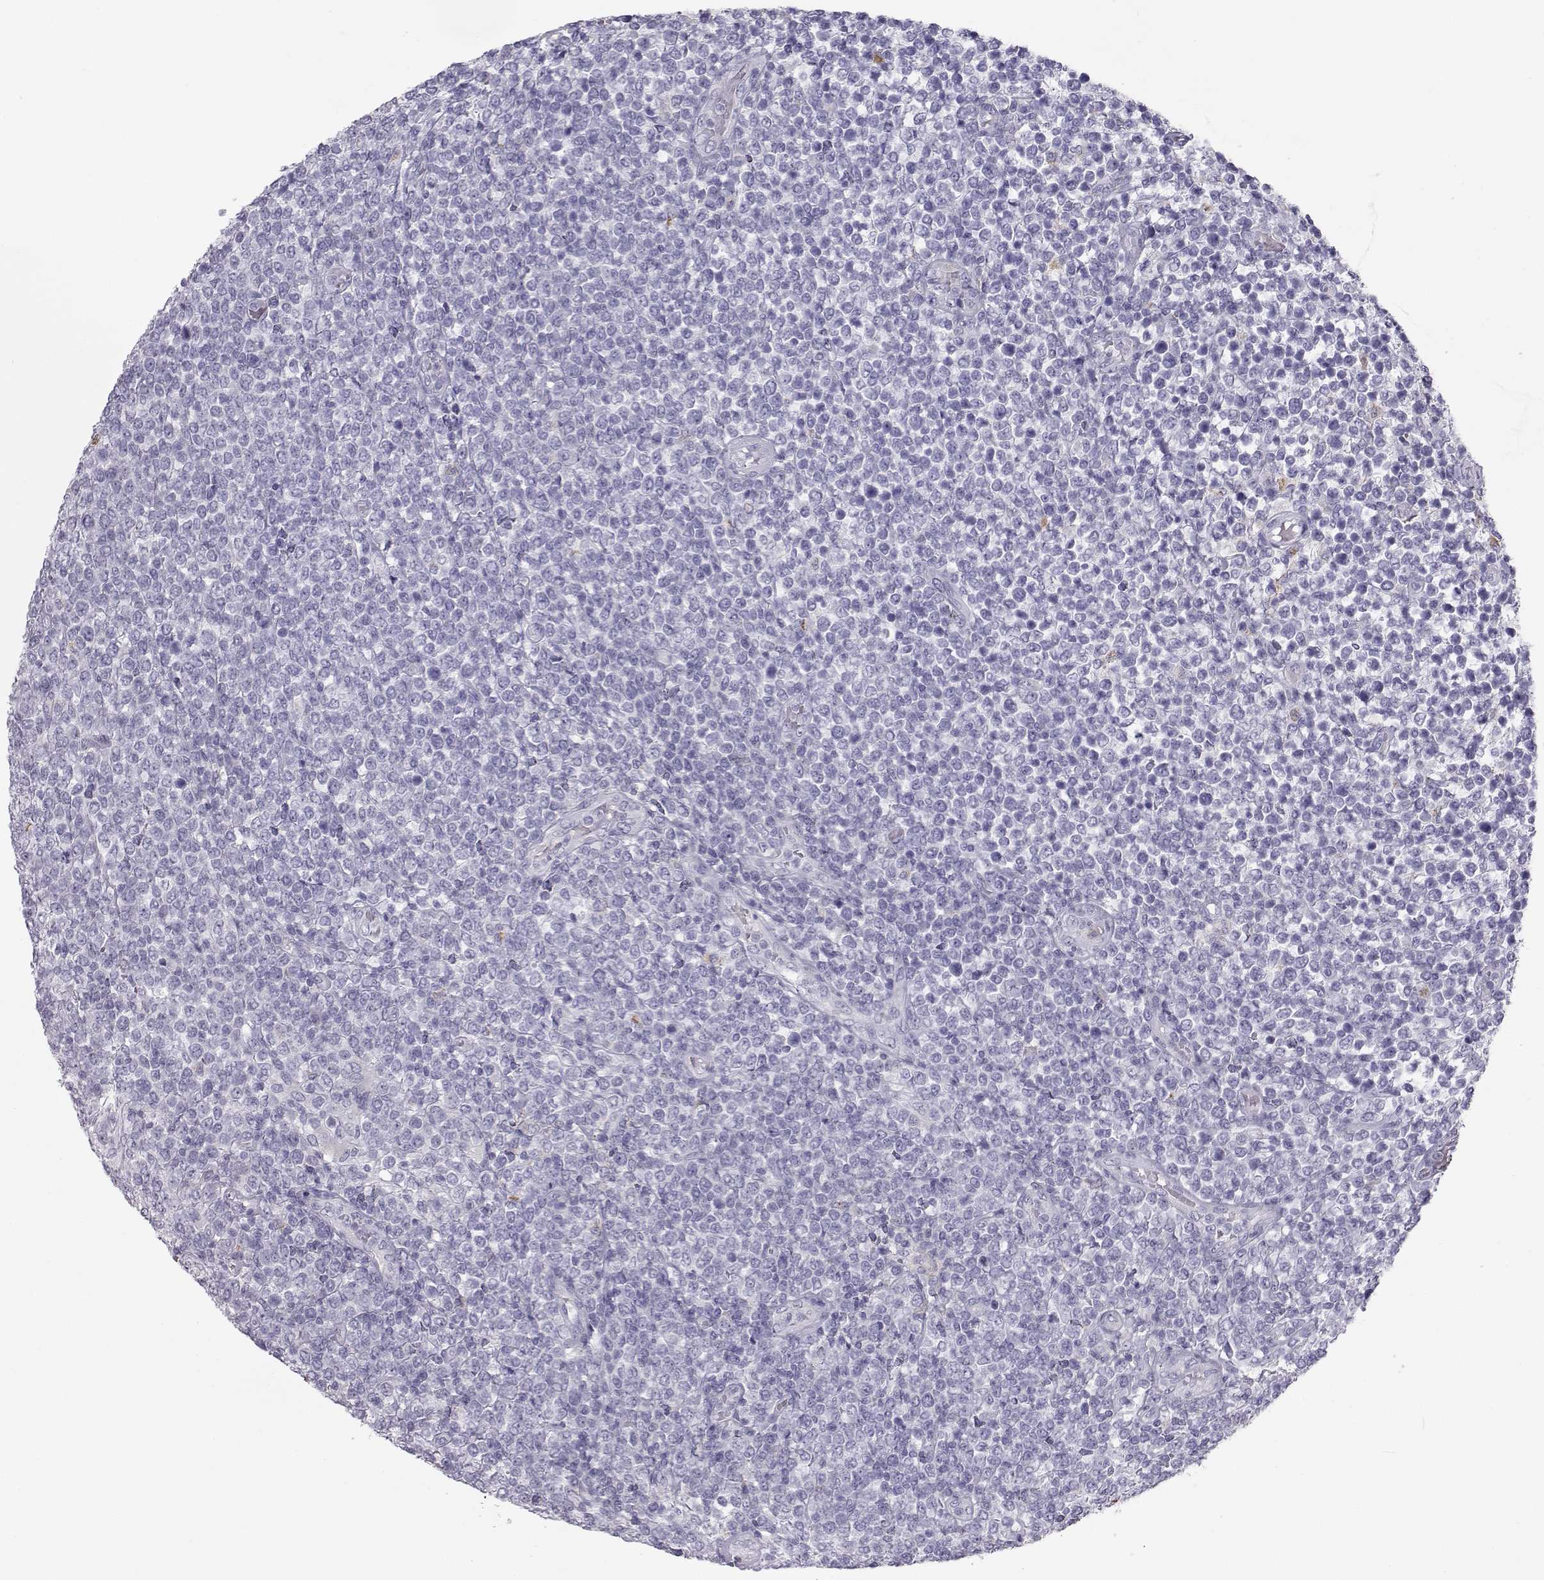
{"staining": {"intensity": "negative", "quantity": "none", "location": "none"}, "tissue": "lymphoma", "cell_type": "Tumor cells", "image_type": "cancer", "snomed": [{"axis": "morphology", "description": "Malignant lymphoma, non-Hodgkin's type, High grade"}, {"axis": "topography", "description": "Soft tissue"}], "caption": "High power microscopy micrograph of an immunohistochemistry photomicrograph of lymphoma, revealing no significant staining in tumor cells. Nuclei are stained in blue.", "gene": "ITLN2", "patient": {"sex": "female", "age": 56}}